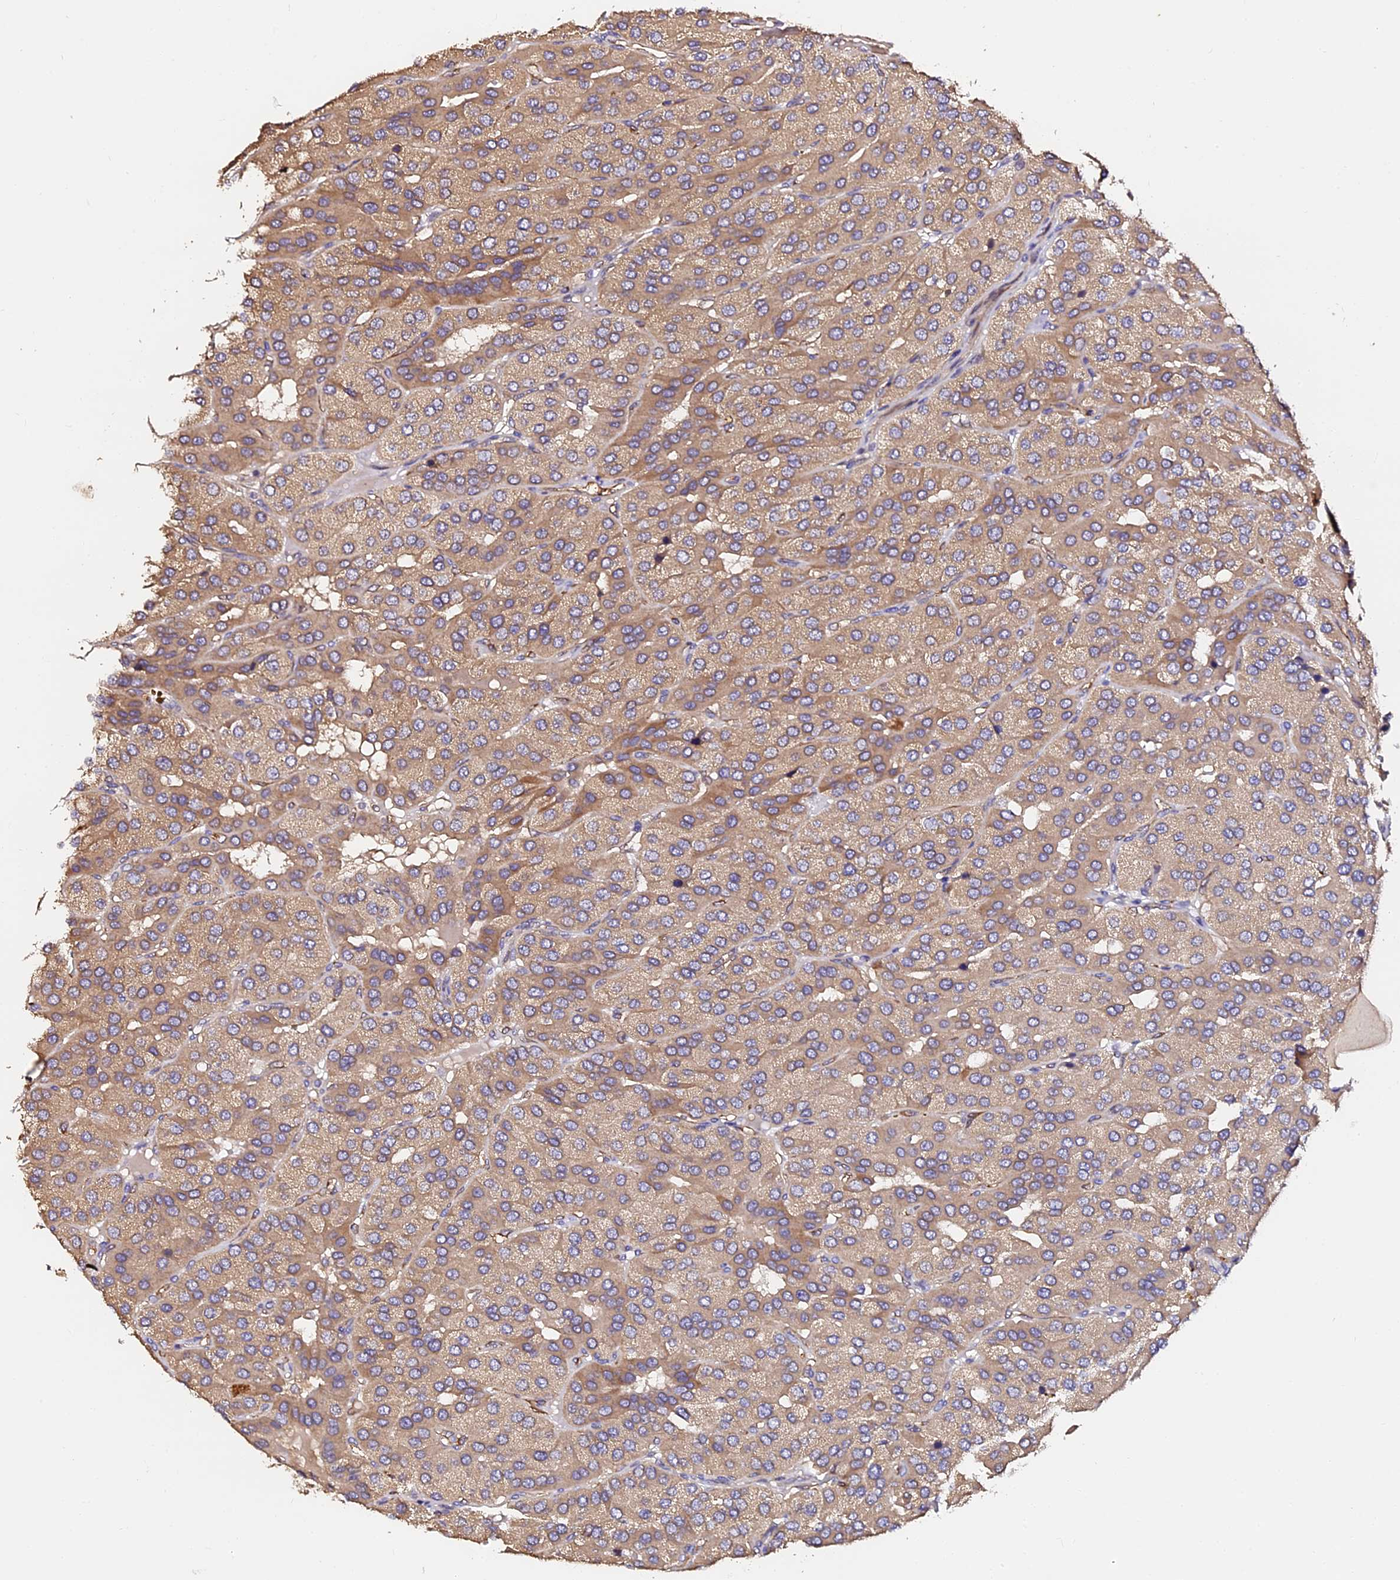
{"staining": {"intensity": "moderate", "quantity": ">75%", "location": "cytoplasmic/membranous"}, "tissue": "parathyroid gland", "cell_type": "Glandular cells", "image_type": "normal", "snomed": [{"axis": "morphology", "description": "Normal tissue, NOS"}, {"axis": "morphology", "description": "Adenoma, NOS"}, {"axis": "topography", "description": "Parathyroid gland"}], "caption": "Immunohistochemical staining of normal parathyroid gland displays moderate cytoplasmic/membranous protein staining in approximately >75% of glandular cells. The staining was performed using DAB (3,3'-diaminobenzidine) to visualize the protein expression in brown, while the nuclei were stained in blue with hematoxylin (Magnification: 20x).", "gene": "TDO2", "patient": {"sex": "female", "age": 86}}